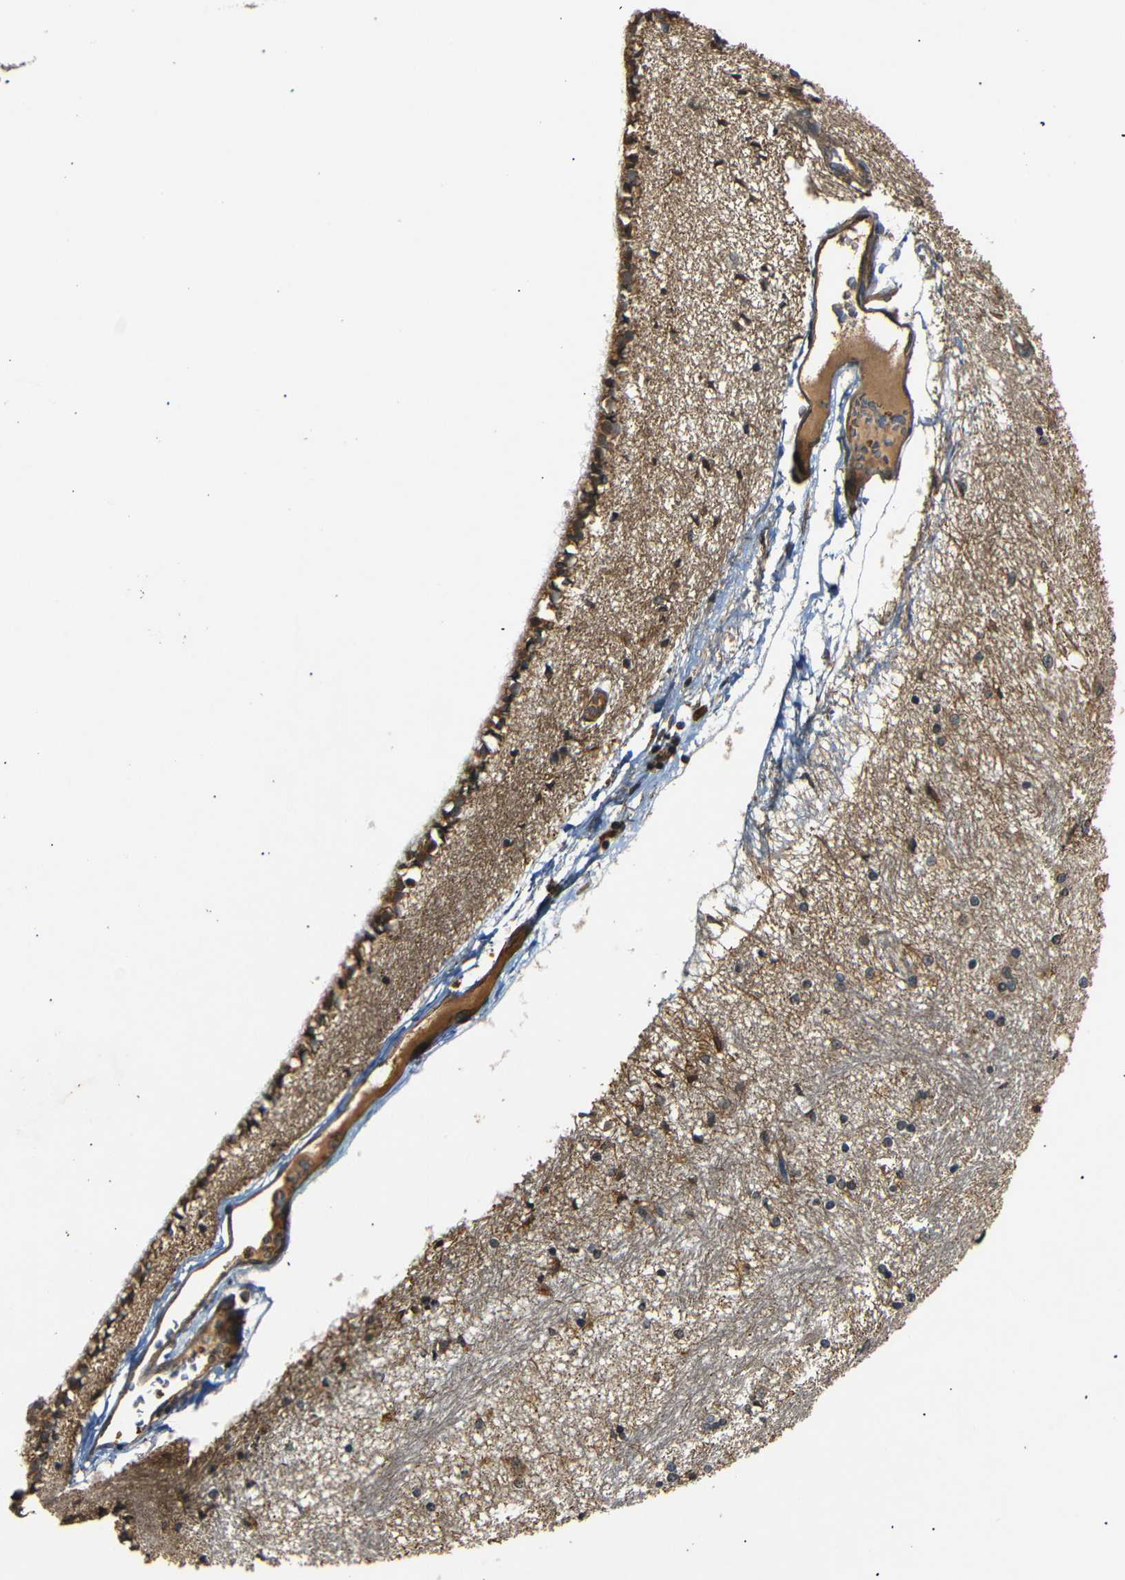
{"staining": {"intensity": "moderate", "quantity": "25%-75%", "location": "cytoplasmic/membranous"}, "tissue": "hippocampus", "cell_type": "Glial cells", "image_type": "normal", "snomed": [{"axis": "morphology", "description": "Normal tissue, NOS"}, {"axis": "topography", "description": "Hippocampus"}], "caption": "Hippocampus stained with immunohistochemistry (IHC) reveals moderate cytoplasmic/membranous expression in about 25%-75% of glial cells. (Brightfield microscopy of DAB IHC at high magnification).", "gene": "TANK", "patient": {"sex": "female", "age": 54}}